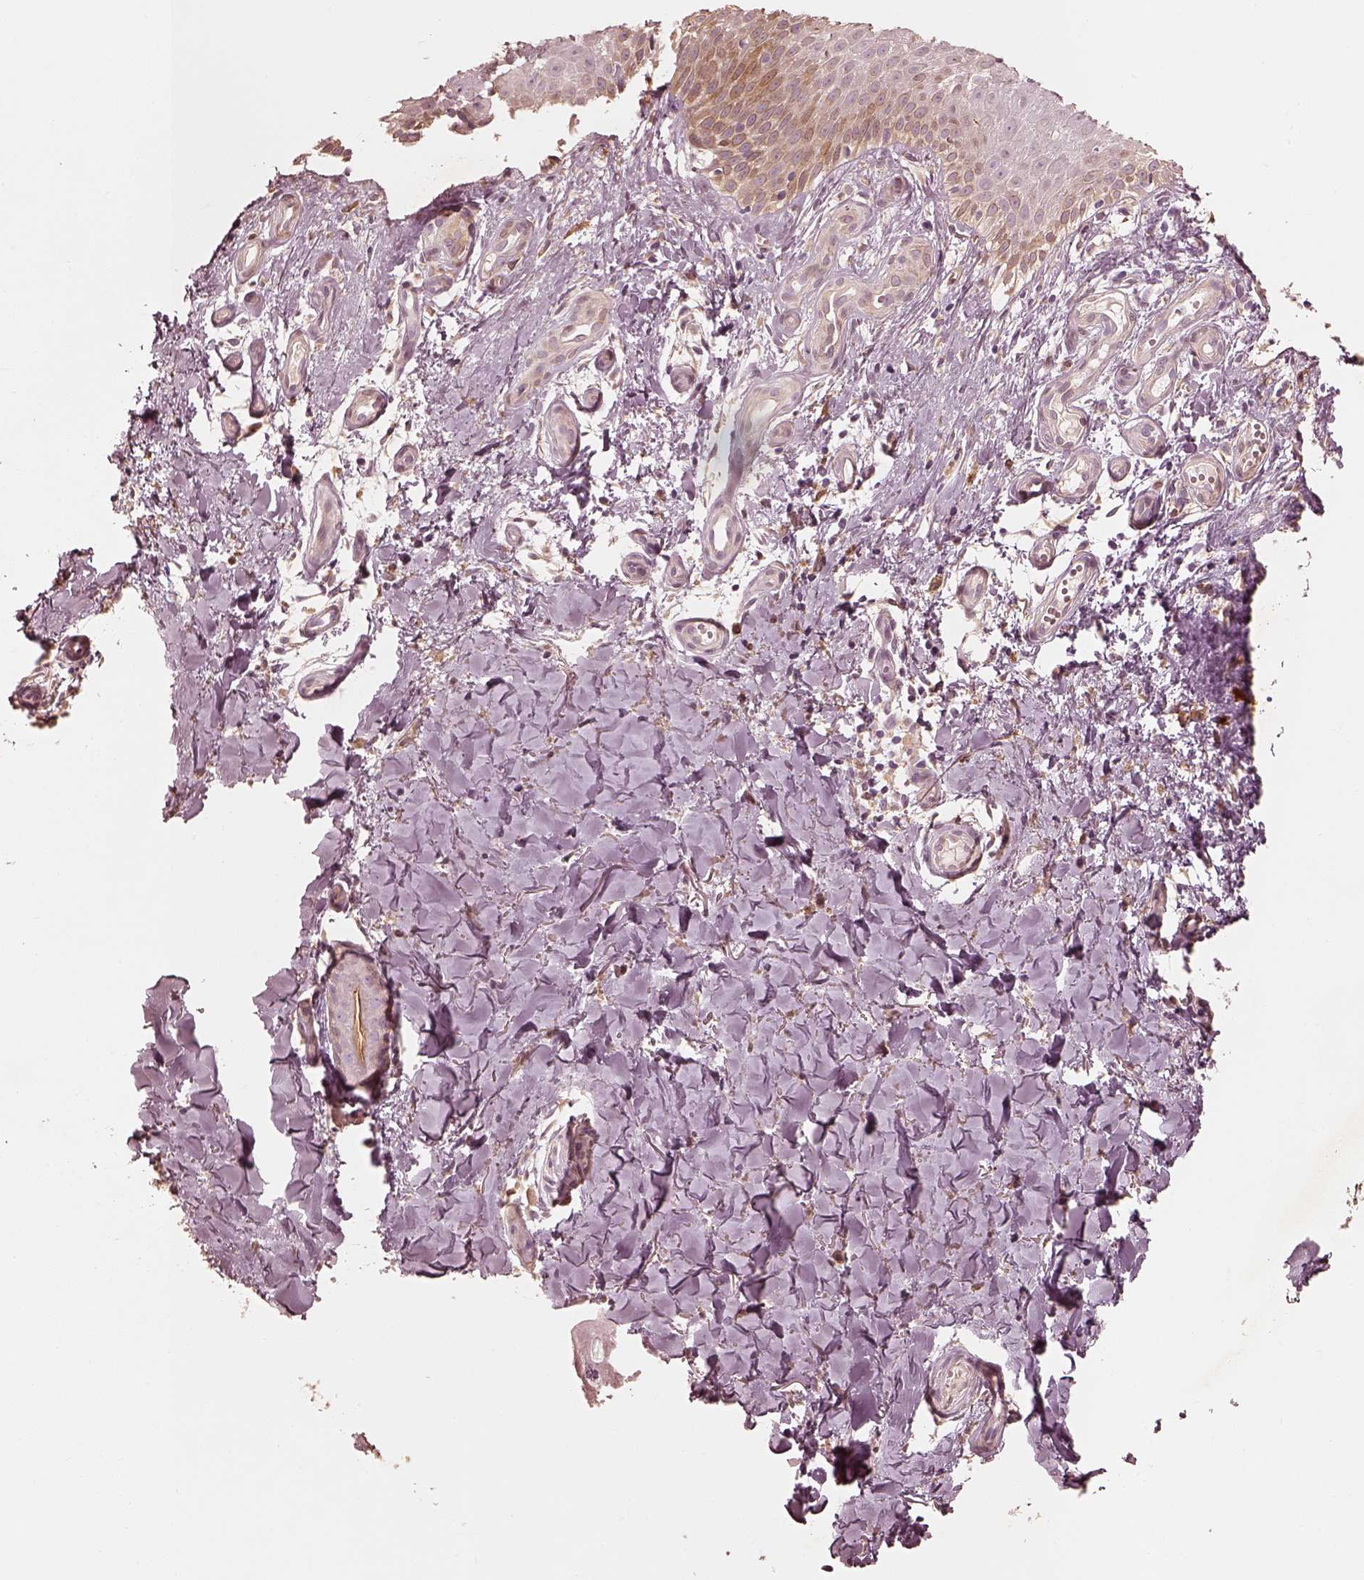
{"staining": {"intensity": "moderate", "quantity": ">75%", "location": "cytoplasmic/membranous"}, "tissue": "melanoma", "cell_type": "Tumor cells", "image_type": "cancer", "snomed": [{"axis": "morphology", "description": "Malignant melanoma, NOS"}, {"axis": "topography", "description": "Skin"}], "caption": "Malignant melanoma stained for a protein displays moderate cytoplasmic/membranous positivity in tumor cells.", "gene": "WLS", "patient": {"sex": "female", "age": 53}}